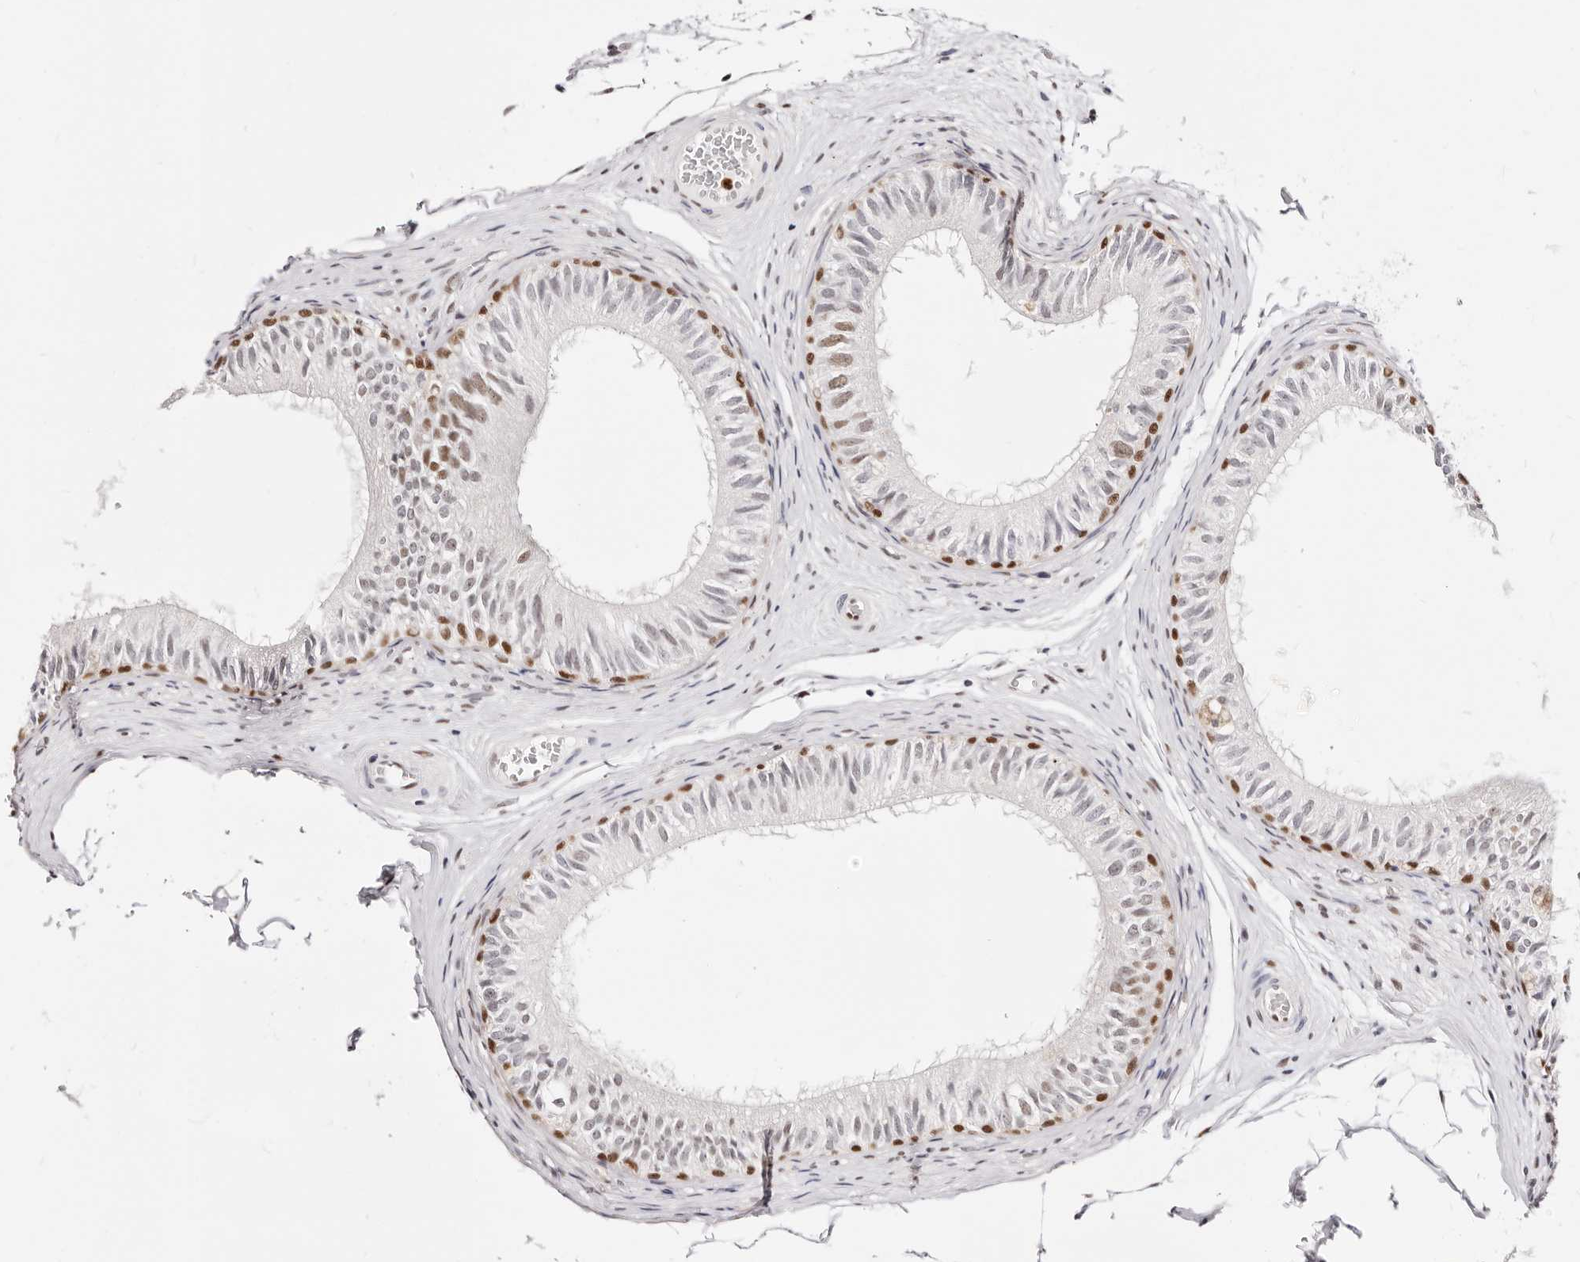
{"staining": {"intensity": "moderate", "quantity": "25%-75%", "location": "nuclear"}, "tissue": "epididymis", "cell_type": "Glandular cells", "image_type": "normal", "snomed": [{"axis": "morphology", "description": "Normal tissue, NOS"}, {"axis": "morphology", "description": "Seminoma in situ"}, {"axis": "topography", "description": "Testis"}, {"axis": "topography", "description": "Epididymis"}], "caption": "Protein analysis of unremarkable epididymis exhibits moderate nuclear expression in about 25%-75% of glandular cells.", "gene": "TKT", "patient": {"sex": "male", "age": 28}}